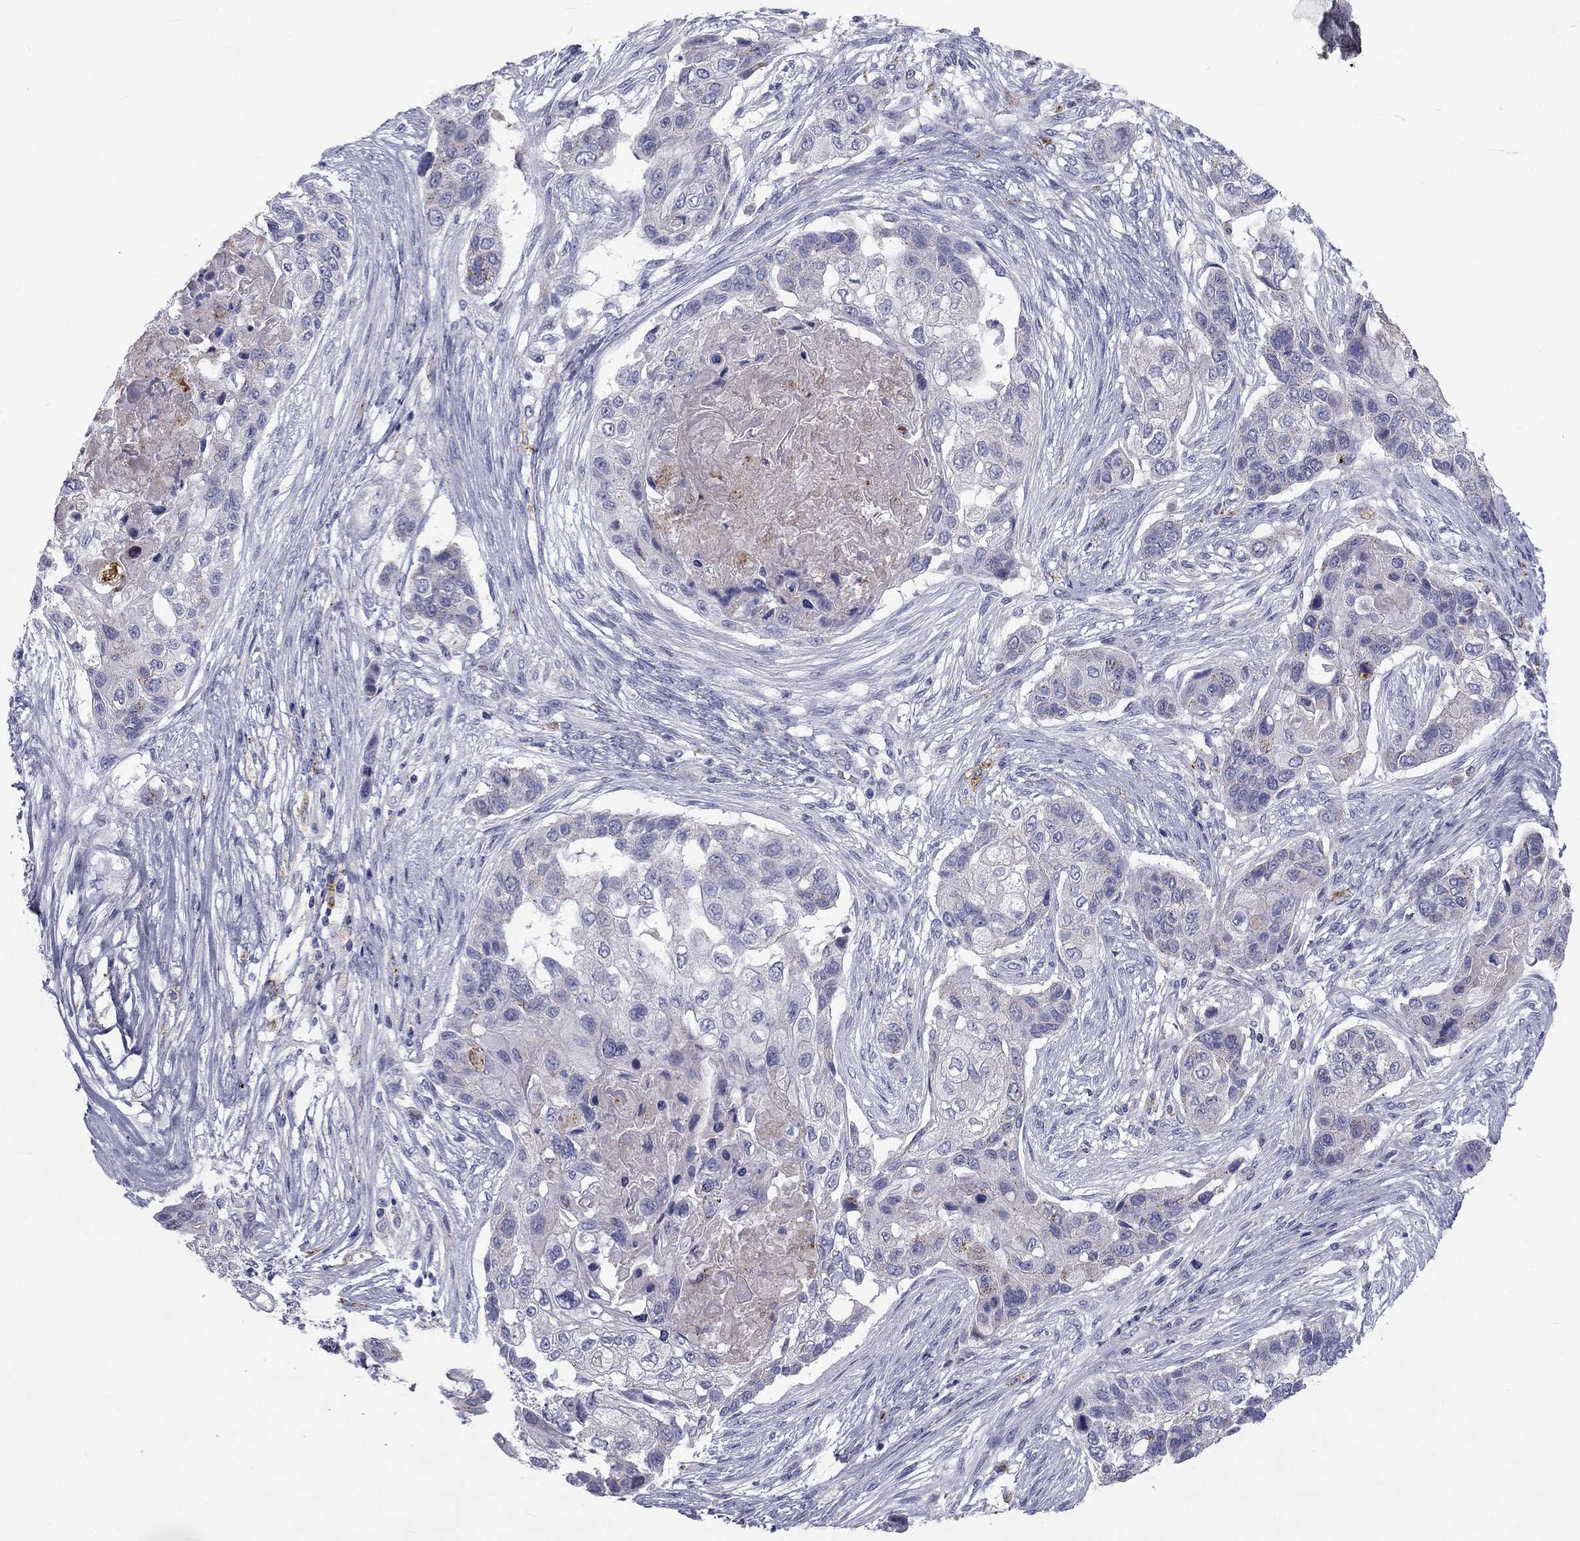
{"staining": {"intensity": "negative", "quantity": "none", "location": "none"}, "tissue": "lung cancer", "cell_type": "Tumor cells", "image_type": "cancer", "snomed": [{"axis": "morphology", "description": "Squamous cell carcinoma, NOS"}, {"axis": "topography", "description": "Lung"}], "caption": "Immunohistochemistry (IHC) of lung cancer reveals no staining in tumor cells. (DAB IHC visualized using brightfield microscopy, high magnification).", "gene": "CLPSL2", "patient": {"sex": "male", "age": 69}}